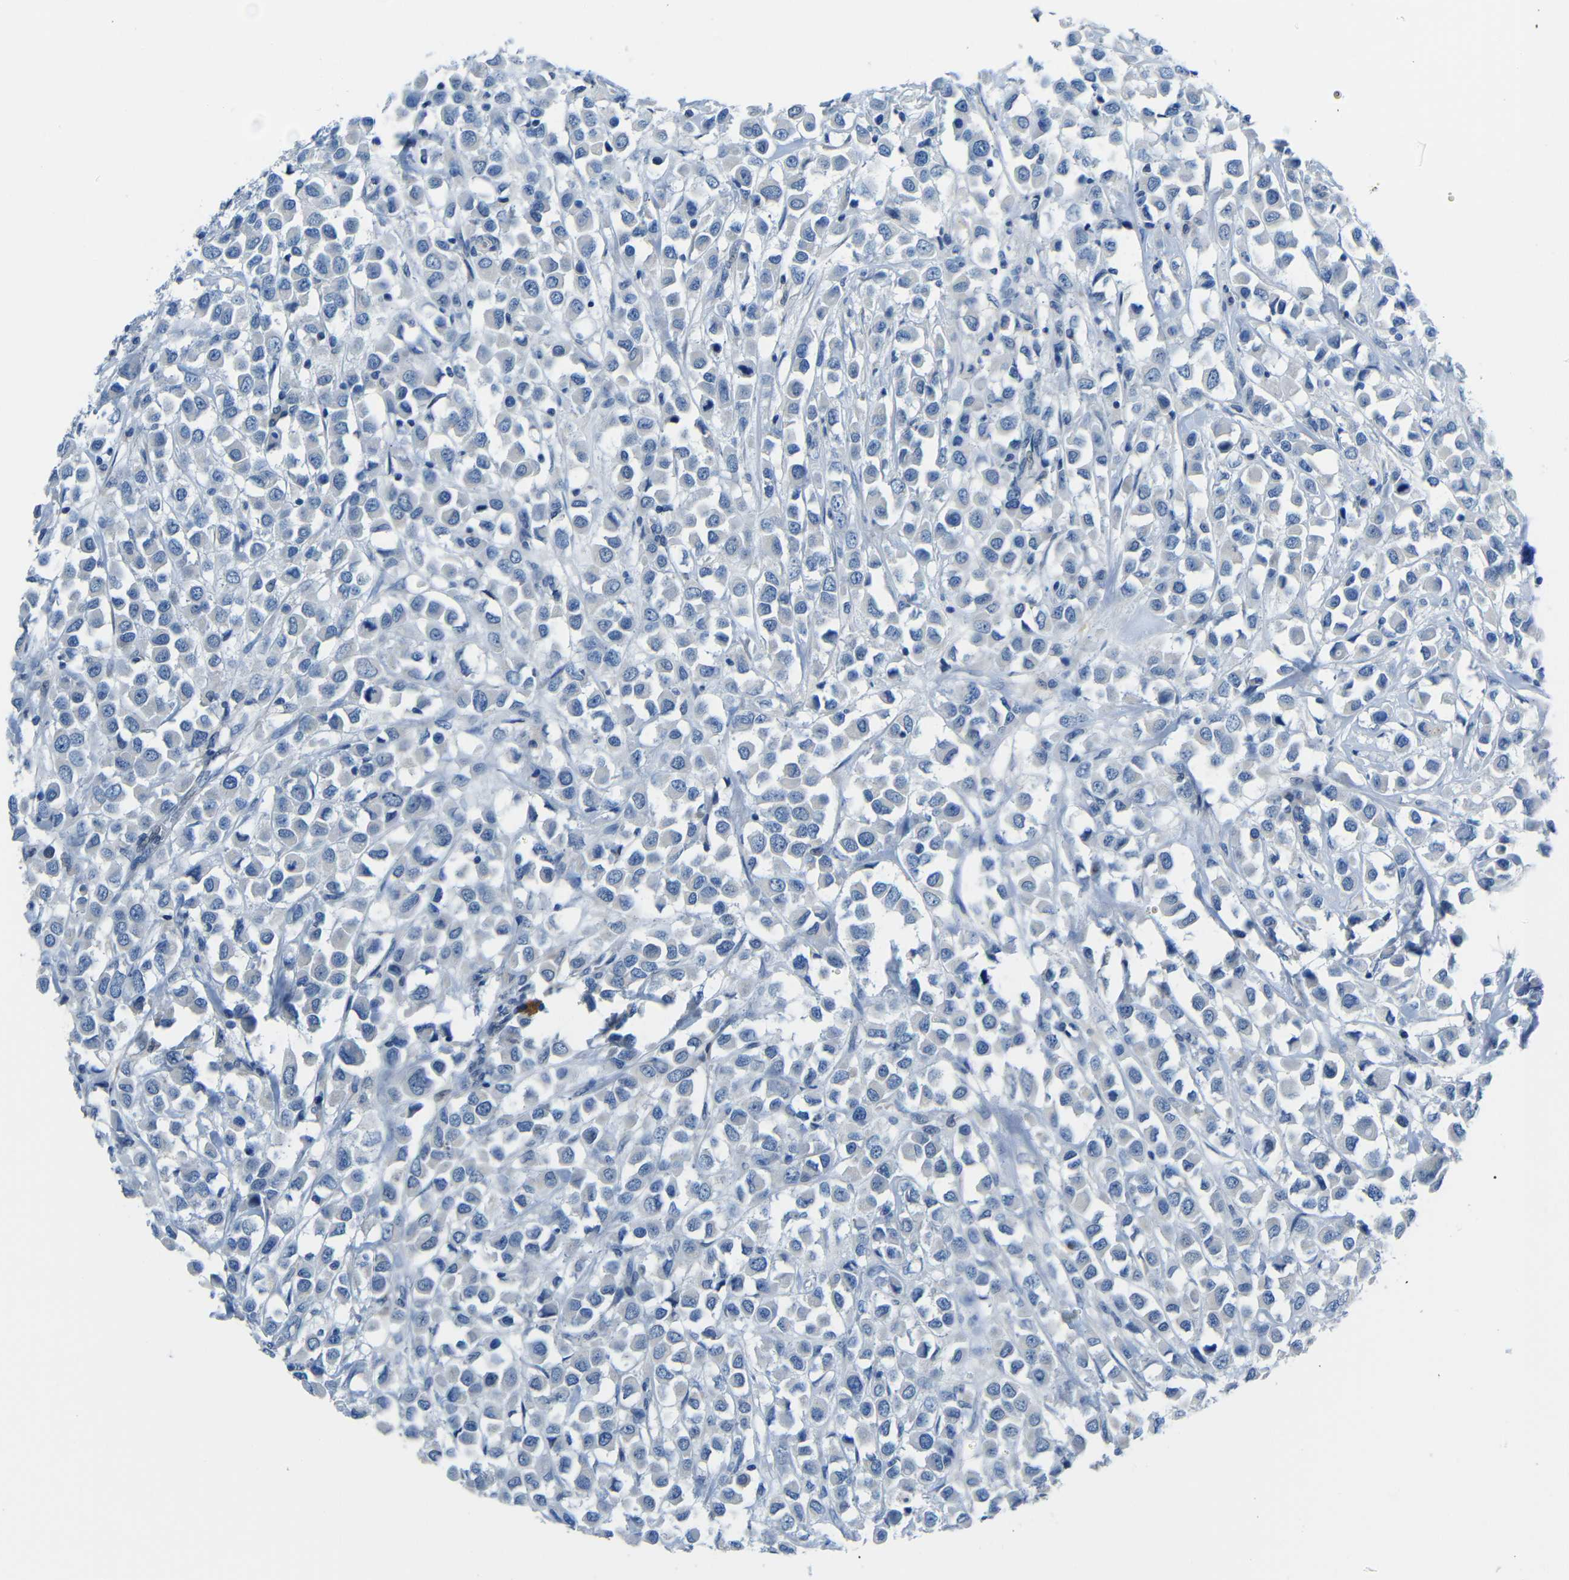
{"staining": {"intensity": "negative", "quantity": "none", "location": "none"}, "tissue": "breast cancer", "cell_type": "Tumor cells", "image_type": "cancer", "snomed": [{"axis": "morphology", "description": "Duct carcinoma"}, {"axis": "topography", "description": "Breast"}], "caption": "High power microscopy micrograph of an IHC photomicrograph of breast intraductal carcinoma, revealing no significant positivity in tumor cells. Nuclei are stained in blue.", "gene": "NEGR1", "patient": {"sex": "female", "age": 61}}